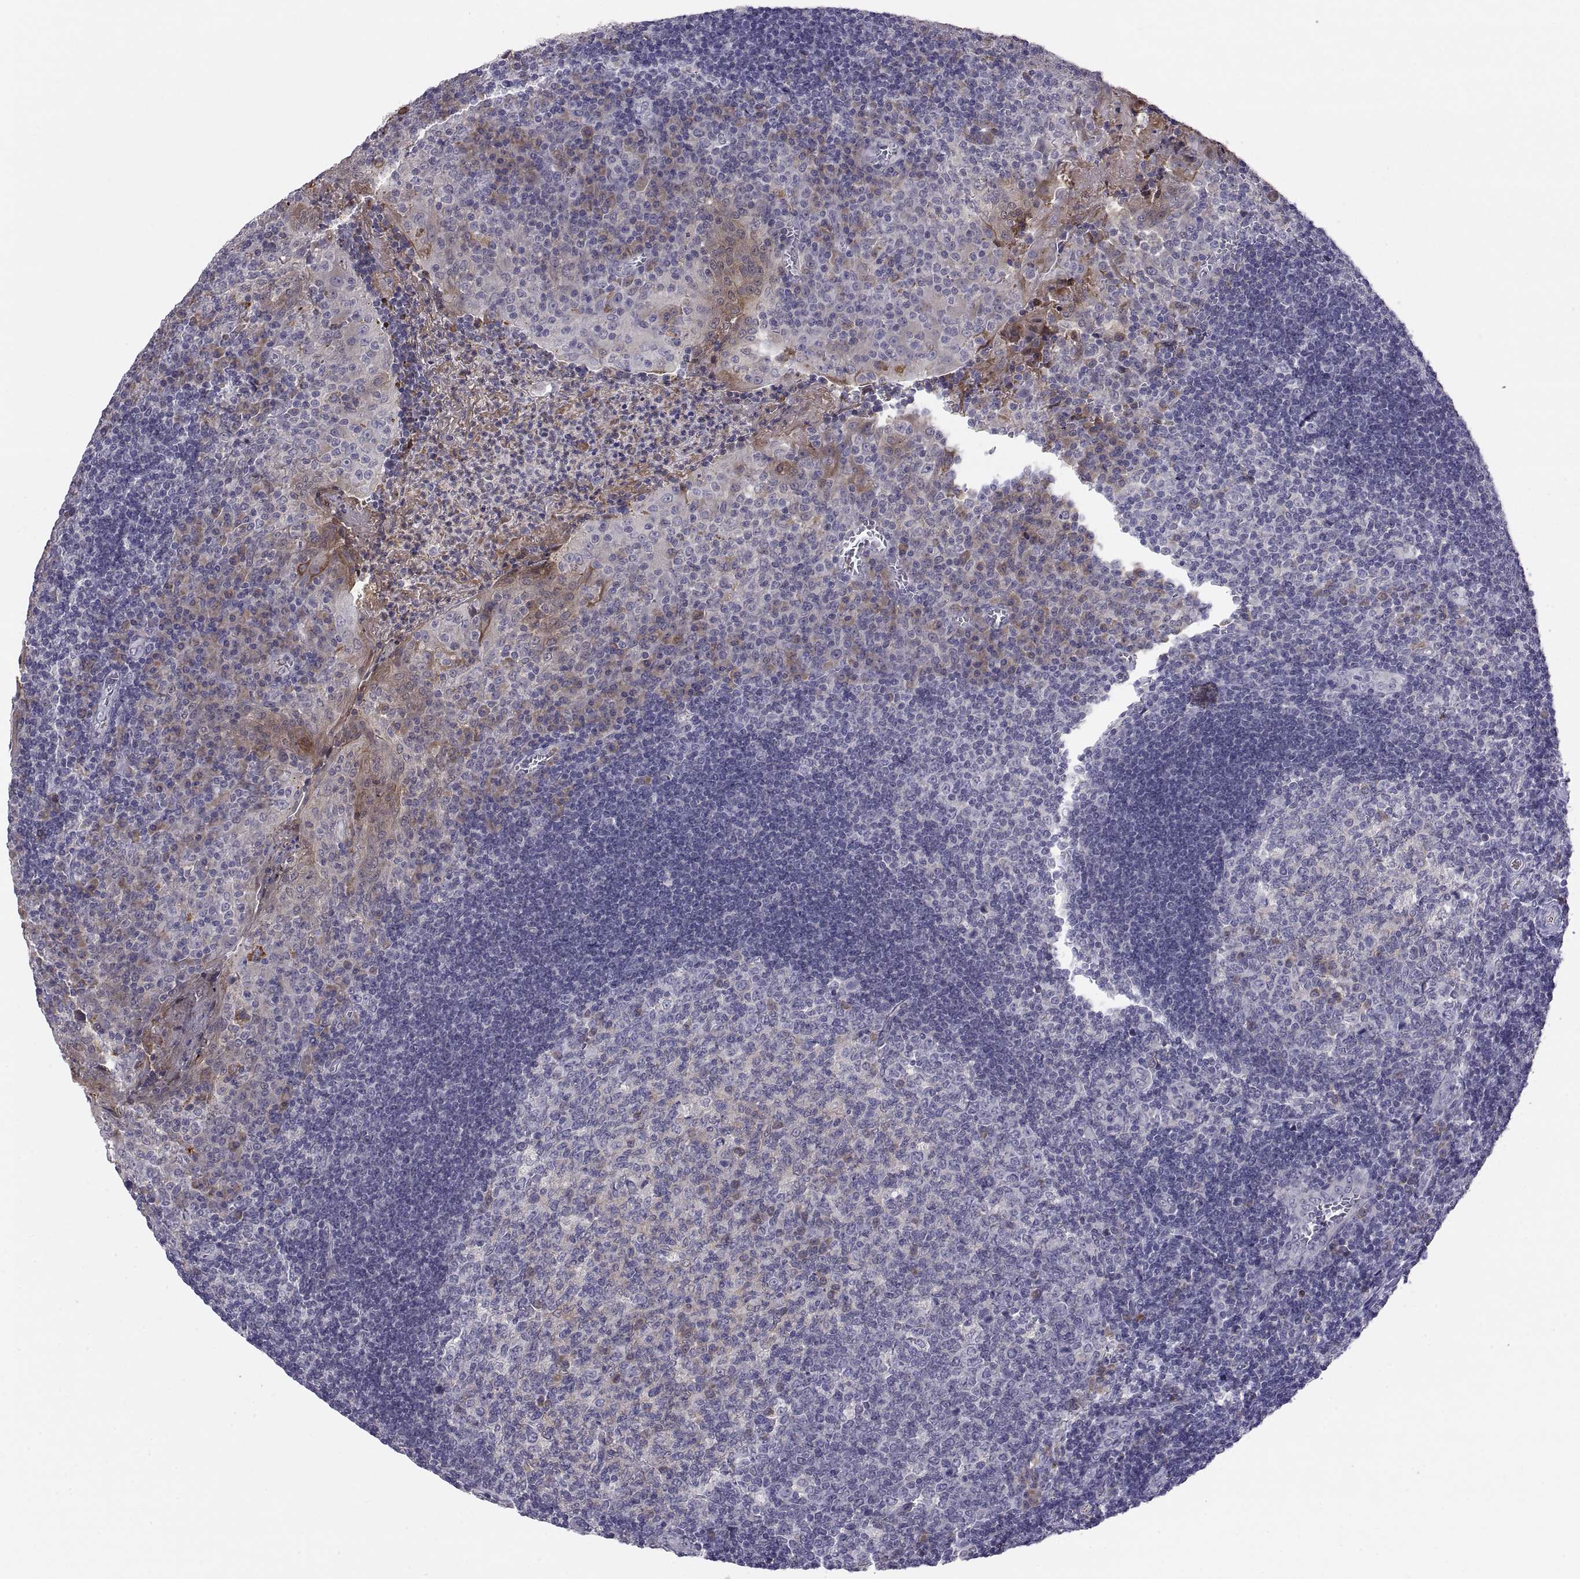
{"staining": {"intensity": "weak", "quantity": "<25%", "location": "cytoplasmic/membranous"}, "tissue": "tonsil", "cell_type": "Germinal center cells", "image_type": "normal", "snomed": [{"axis": "morphology", "description": "Normal tissue, NOS"}, {"axis": "topography", "description": "Tonsil"}], "caption": "There is no significant positivity in germinal center cells of tonsil. The staining was performed using DAB (3,3'-diaminobenzidine) to visualize the protein expression in brown, while the nuclei were stained in blue with hematoxylin (Magnification: 20x).", "gene": "PKP1", "patient": {"sex": "female", "age": 12}}